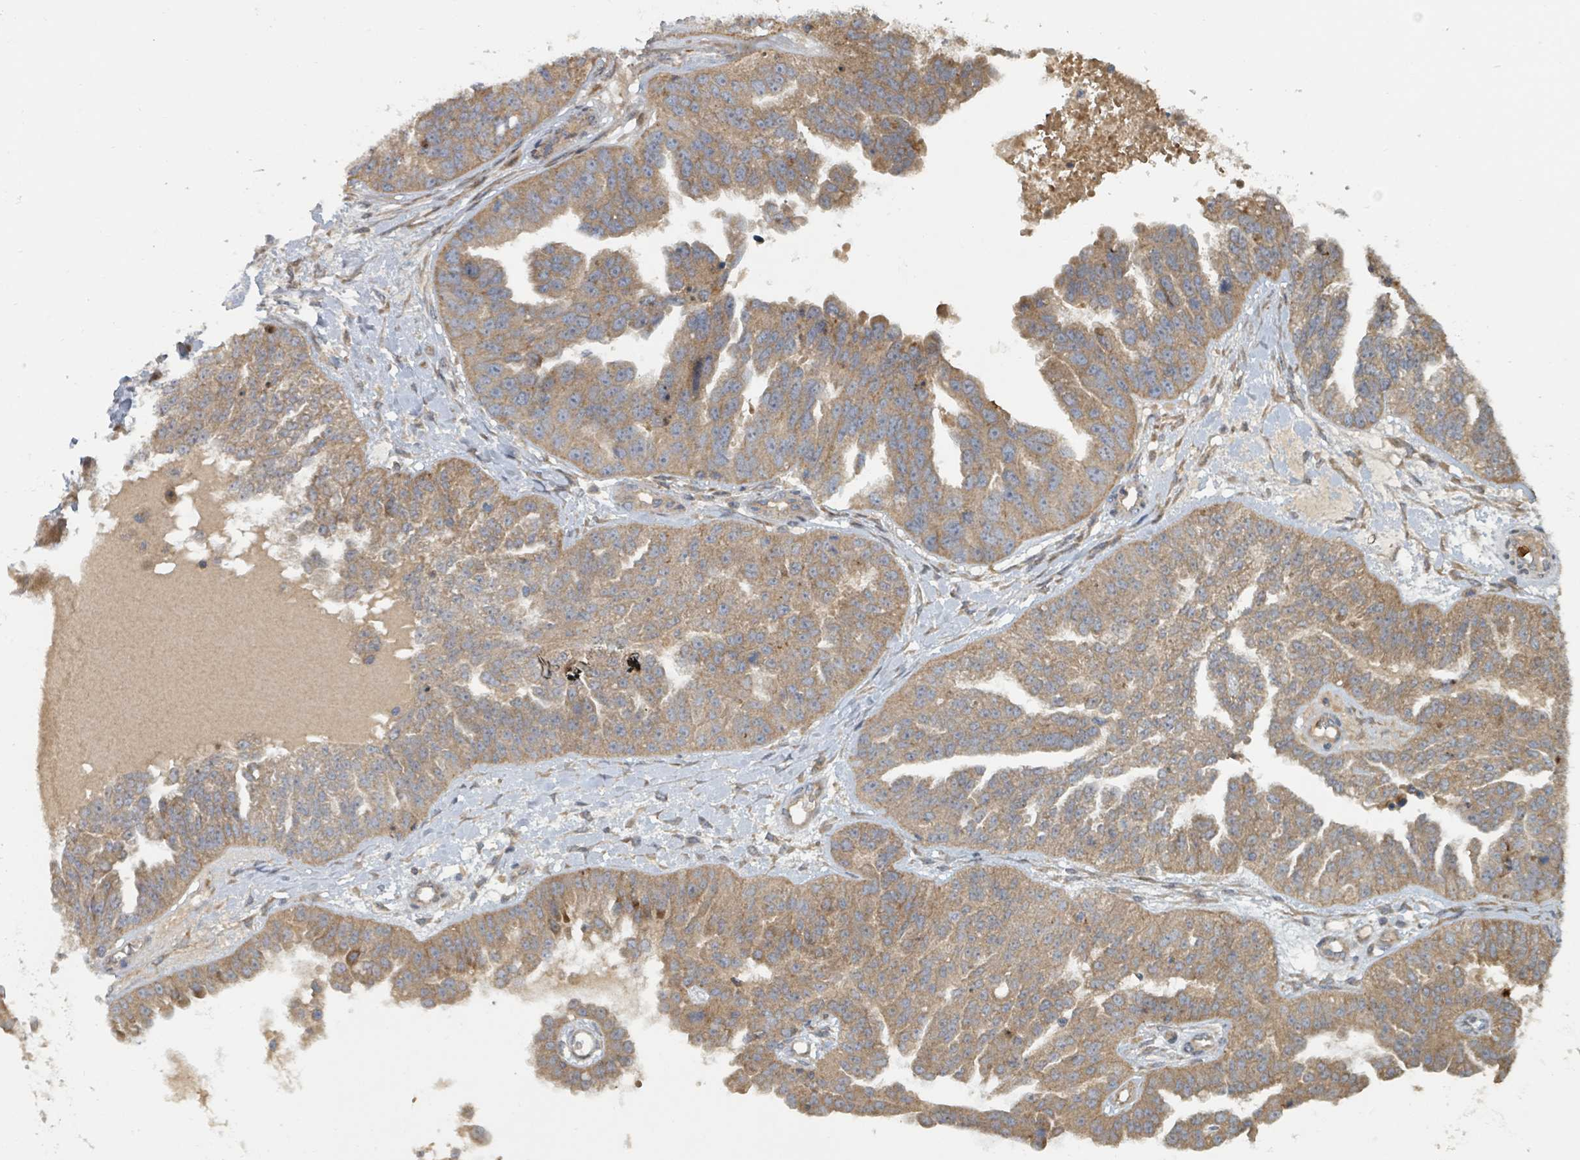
{"staining": {"intensity": "moderate", "quantity": "25%-75%", "location": "cytoplasmic/membranous"}, "tissue": "ovarian cancer", "cell_type": "Tumor cells", "image_type": "cancer", "snomed": [{"axis": "morphology", "description": "Cystadenocarcinoma, serous, NOS"}, {"axis": "topography", "description": "Ovary"}], "caption": "Tumor cells exhibit moderate cytoplasmic/membranous staining in approximately 25%-75% of cells in ovarian serous cystadenocarcinoma.", "gene": "DPM1", "patient": {"sex": "female", "age": 58}}